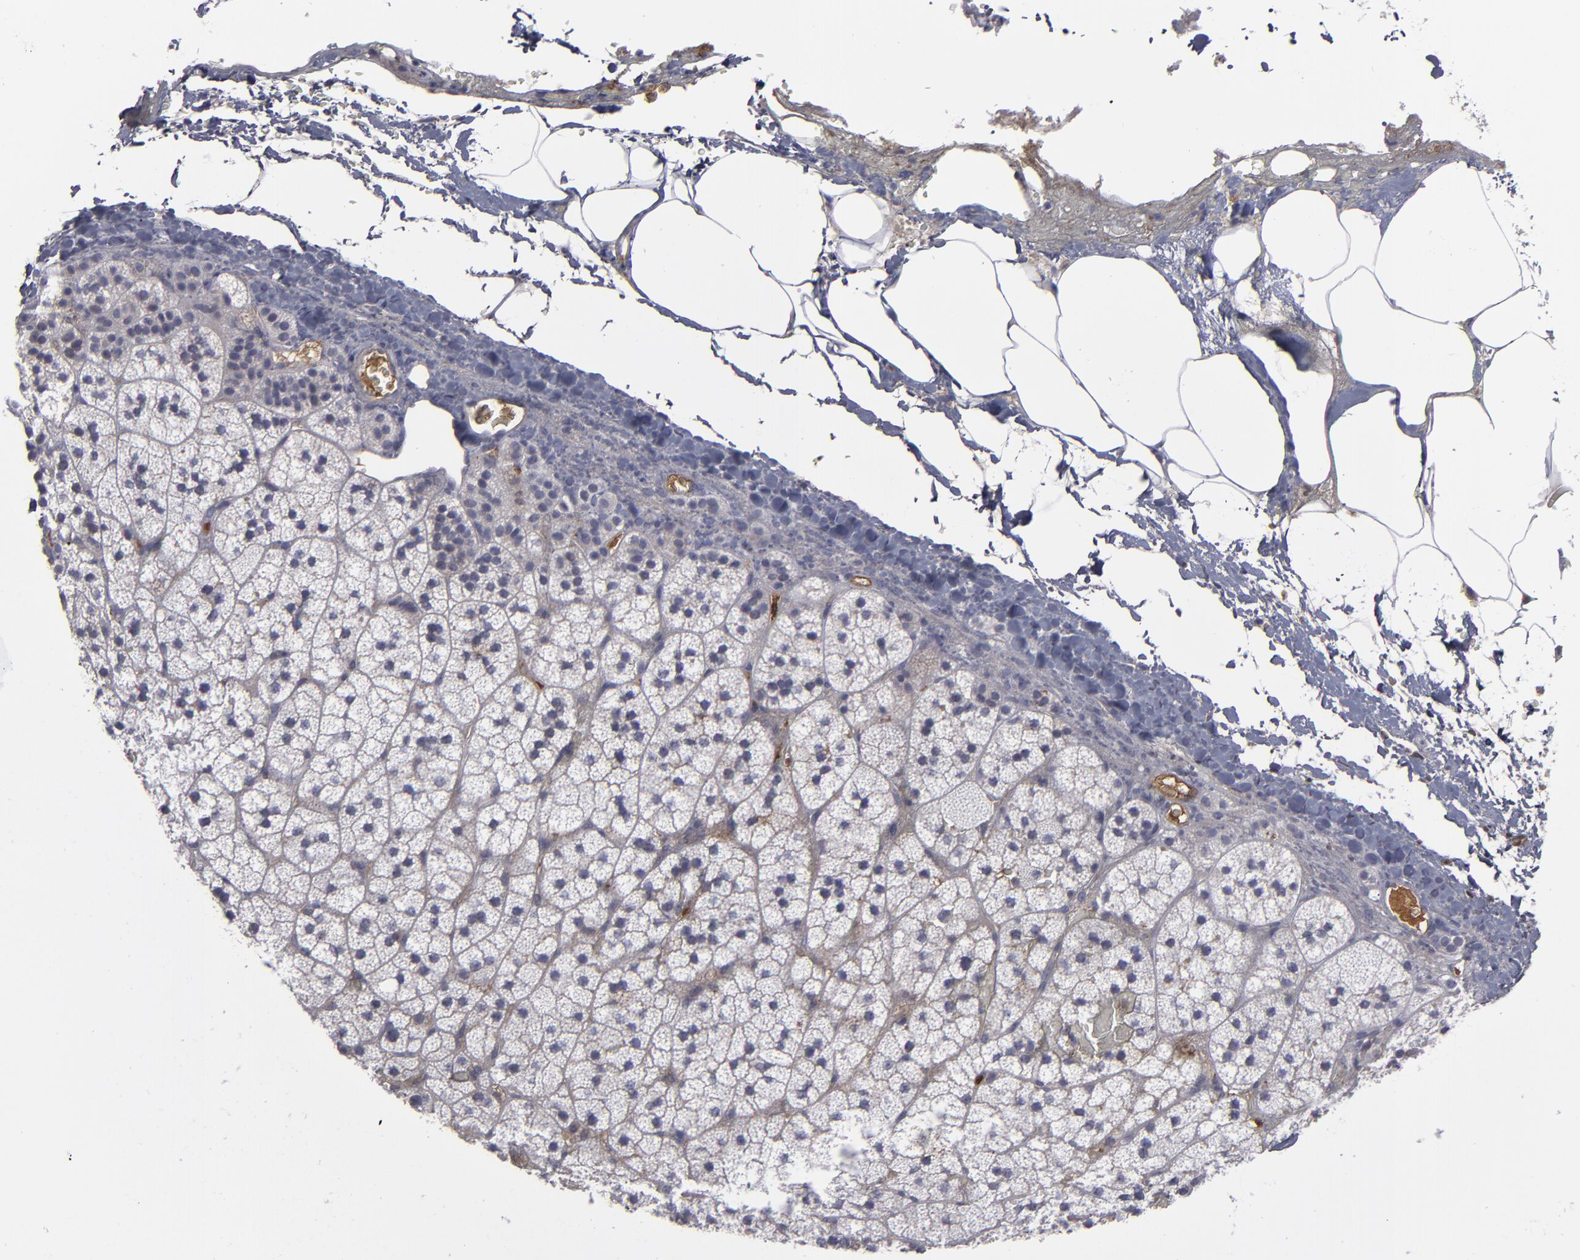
{"staining": {"intensity": "negative", "quantity": "none", "location": "none"}, "tissue": "adrenal gland", "cell_type": "Glandular cells", "image_type": "normal", "snomed": [{"axis": "morphology", "description": "Normal tissue, NOS"}, {"axis": "topography", "description": "Adrenal gland"}], "caption": "The histopathology image demonstrates no significant positivity in glandular cells of adrenal gland.", "gene": "LRG1", "patient": {"sex": "male", "age": 35}}